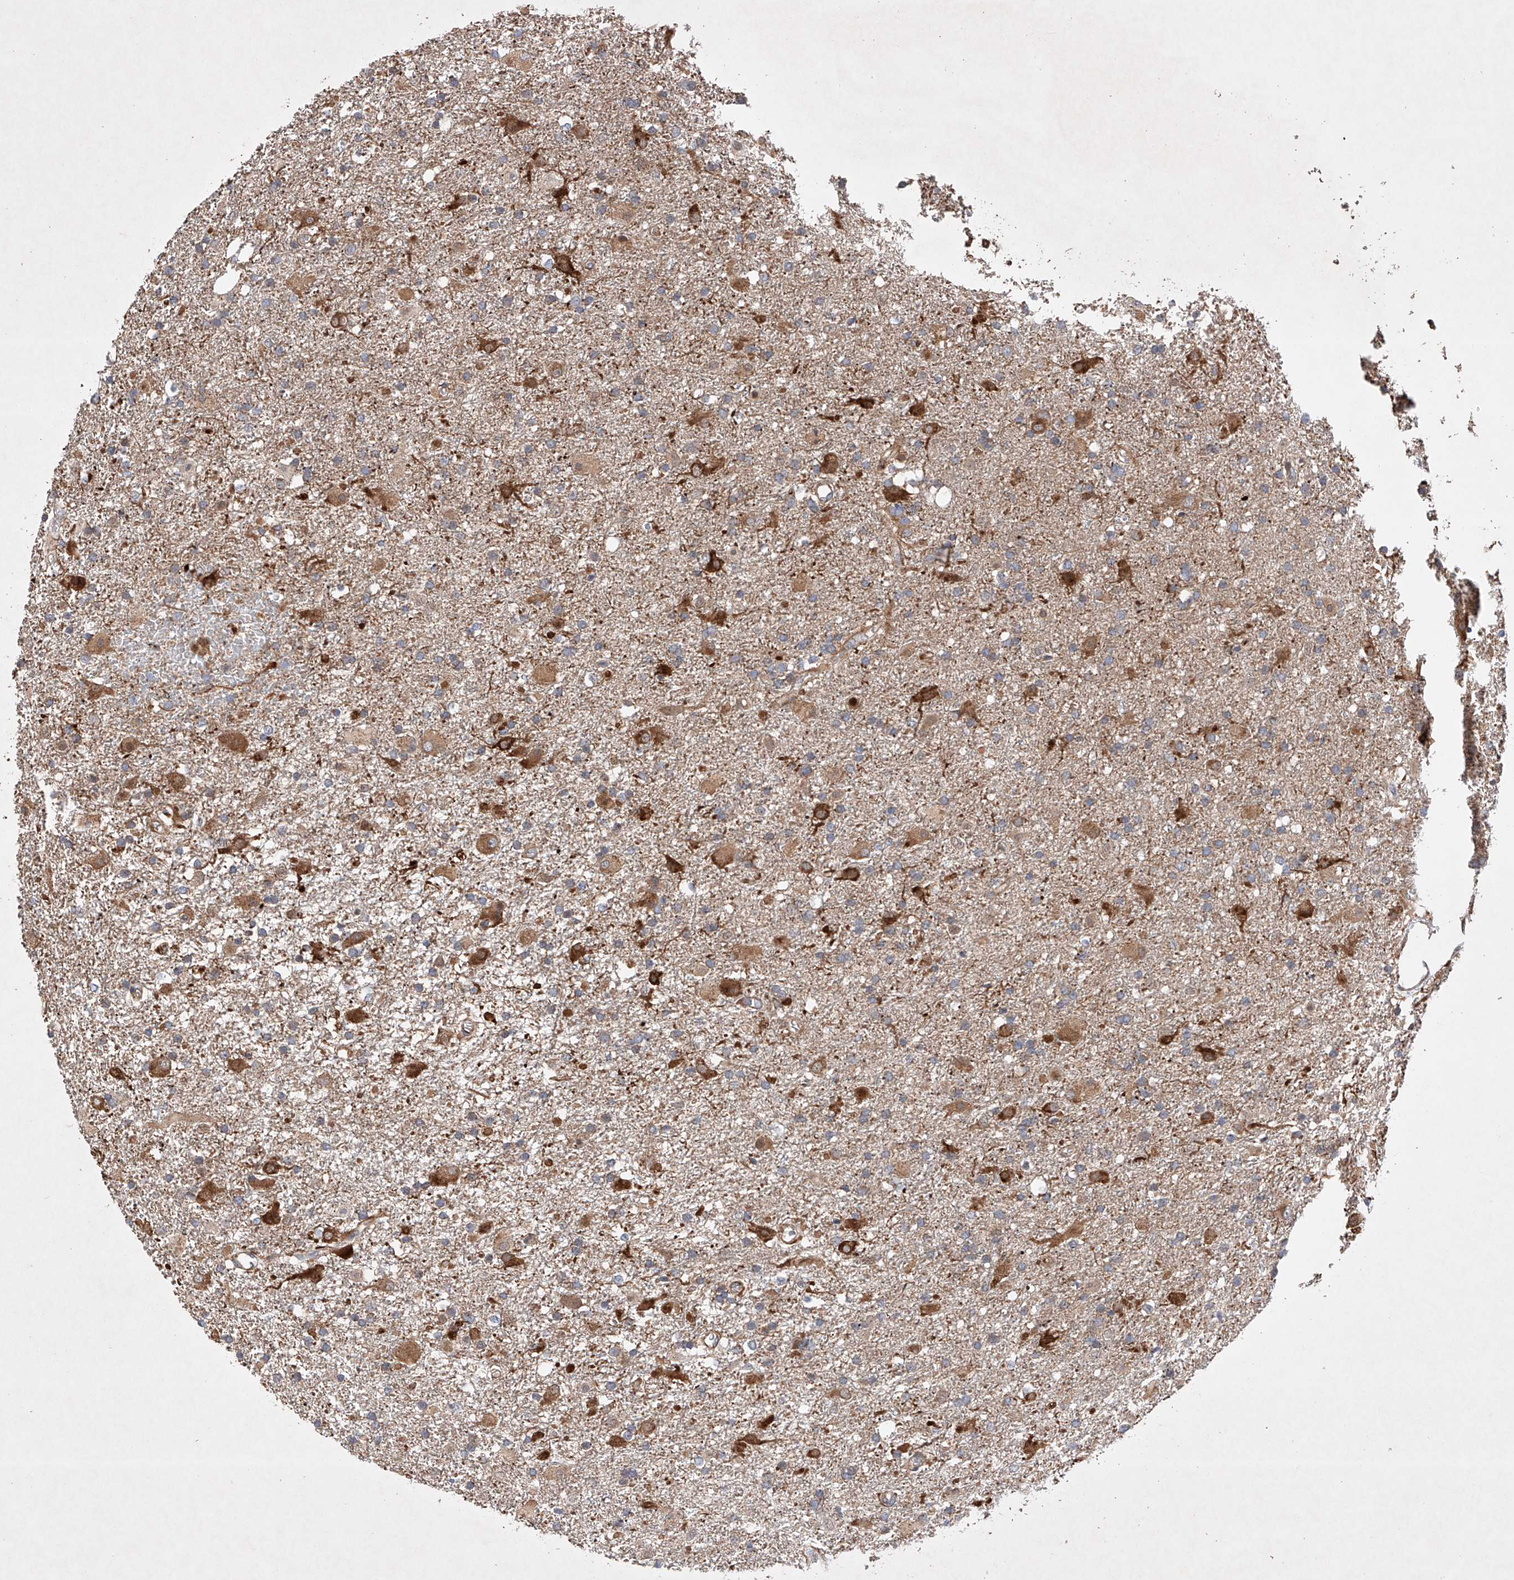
{"staining": {"intensity": "weak", "quantity": "25%-75%", "location": "cytoplasmic/membranous"}, "tissue": "glioma", "cell_type": "Tumor cells", "image_type": "cancer", "snomed": [{"axis": "morphology", "description": "Glioma, malignant, Low grade"}, {"axis": "topography", "description": "Brain"}], "caption": "A high-resolution image shows IHC staining of malignant glioma (low-grade), which reveals weak cytoplasmic/membranous positivity in approximately 25%-75% of tumor cells.", "gene": "TIMM23", "patient": {"sex": "male", "age": 65}}